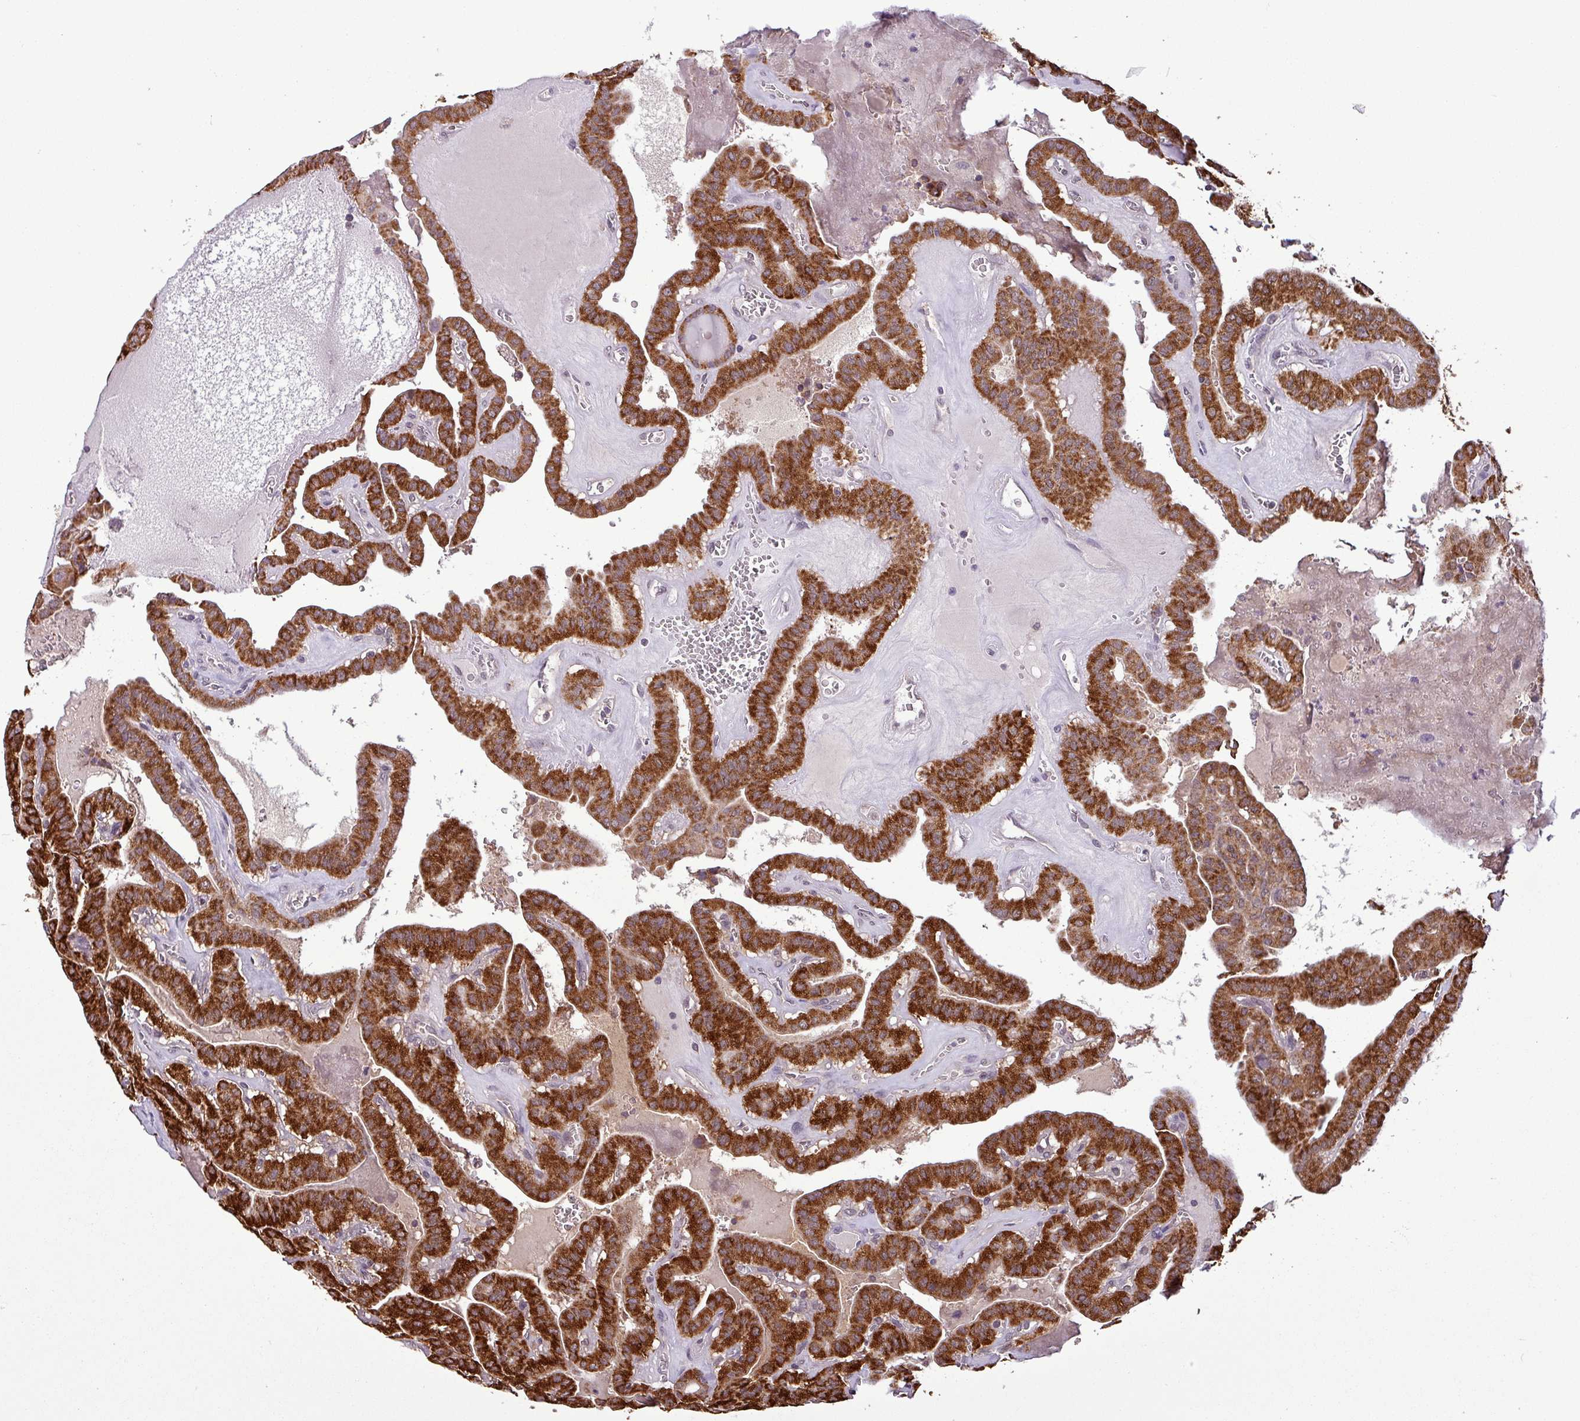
{"staining": {"intensity": "strong", "quantity": ">75%", "location": "cytoplasmic/membranous"}, "tissue": "thyroid cancer", "cell_type": "Tumor cells", "image_type": "cancer", "snomed": [{"axis": "morphology", "description": "Papillary adenocarcinoma, NOS"}, {"axis": "topography", "description": "Thyroid gland"}], "caption": "Tumor cells reveal high levels of strong cytoplasmic/membranous expression in about >75% of cells in human thyroid papillary adenocarcinoma. (Stains: DAB in brown, nuclei in blue, Microscopy: brightfield microscopy at high magnification).", "gene": "MCTP2", "patient": {"sex": "male", "age": 52}}